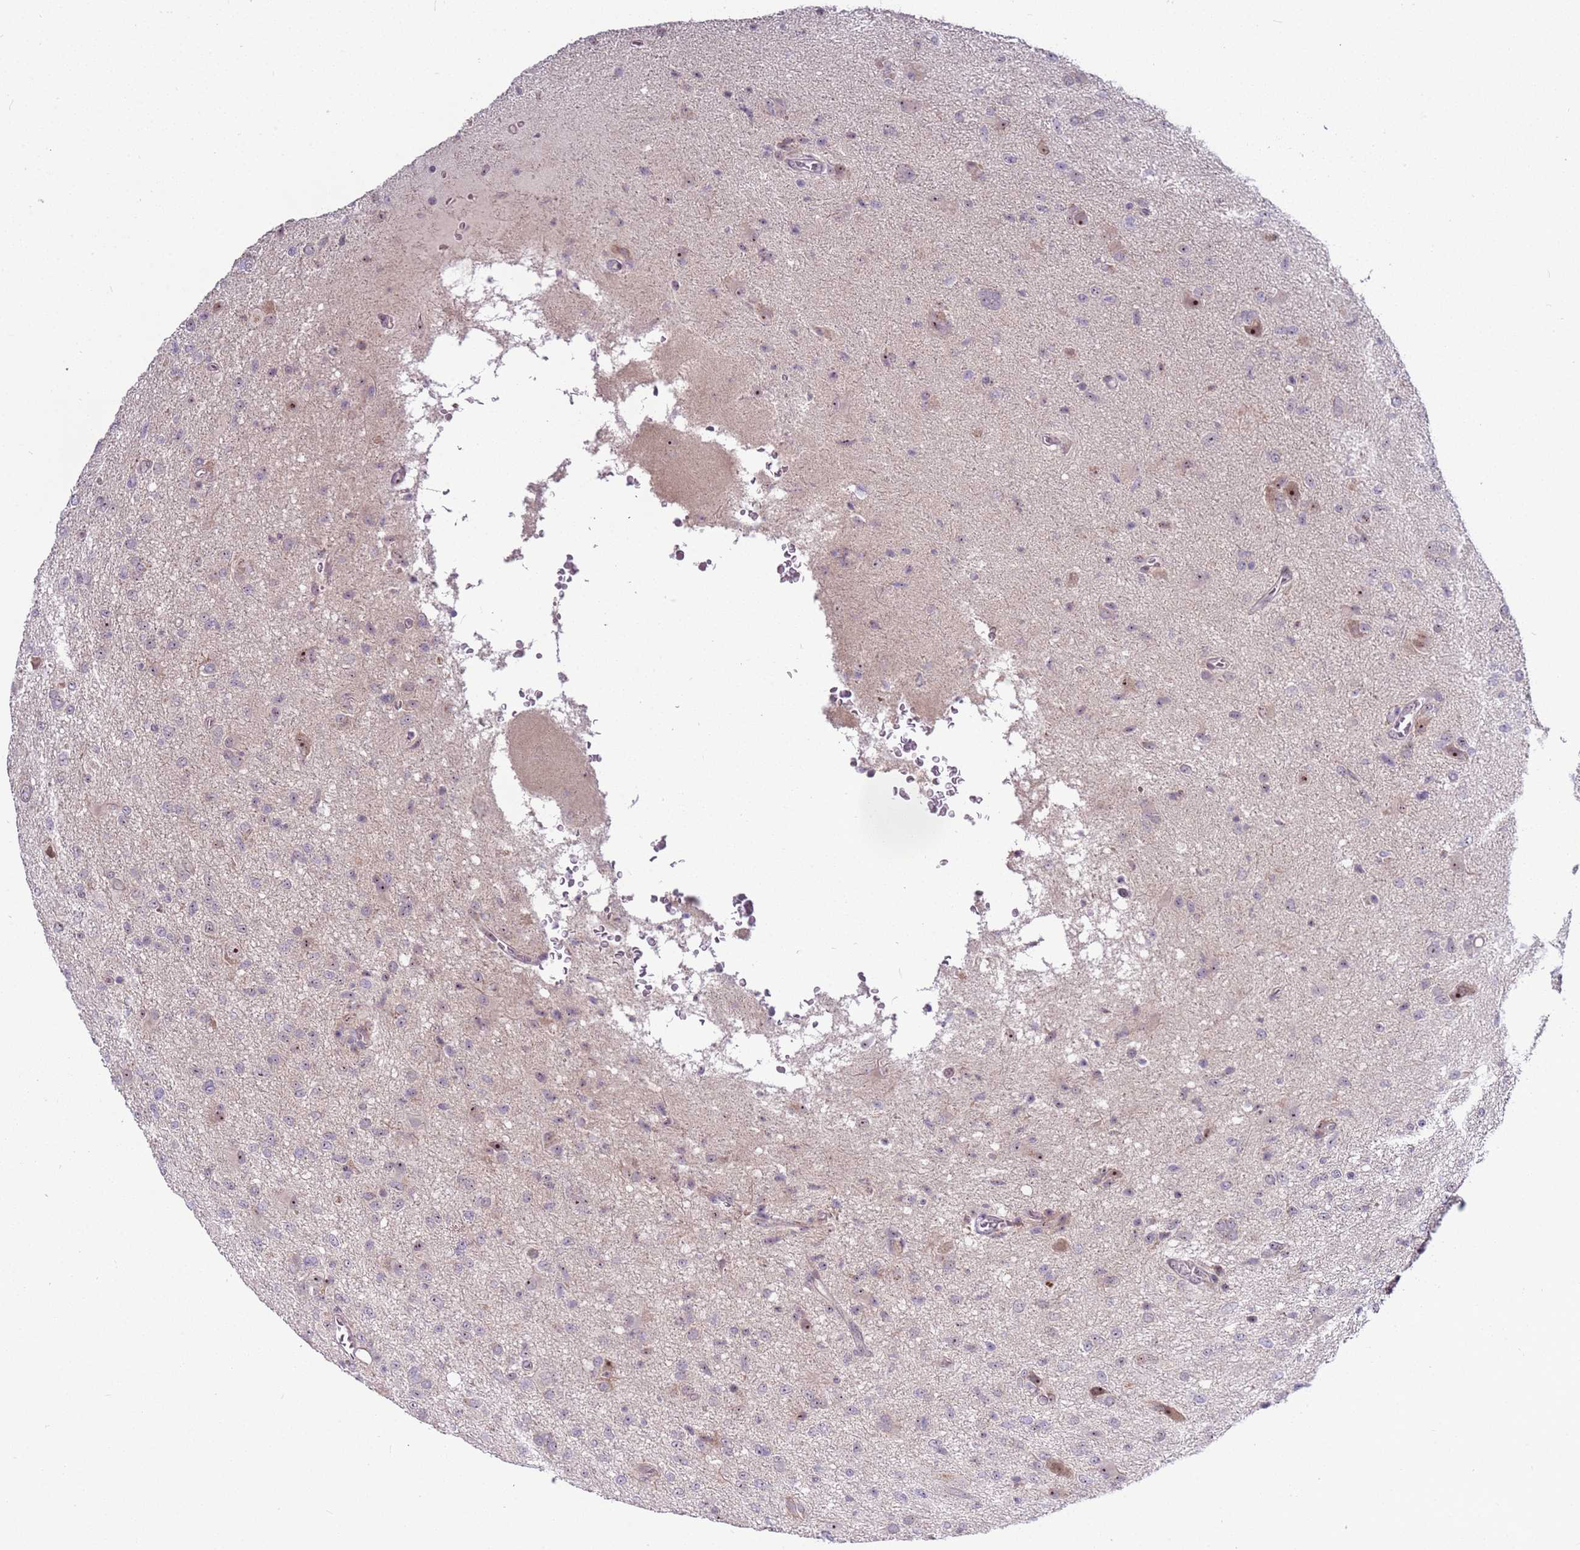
{"staining": {"intensity": "negative", "quantity": "none", "location": "none"}, "tissue": "glioma", "cell_type": "Tumor cells", "image_type": "cancer", "snomed": [{"axis": "morphology", "description": "Glioma, malignant, High grade"}, {"axis": "topography", "description": "Brain"}], "caption": "Immunohistochemical staining of malignant glioma (high-grade) demonstrates no significant staining in tumor cells.", "gene": "UCMA", "patient": {"sex": "female", "age": 57}}